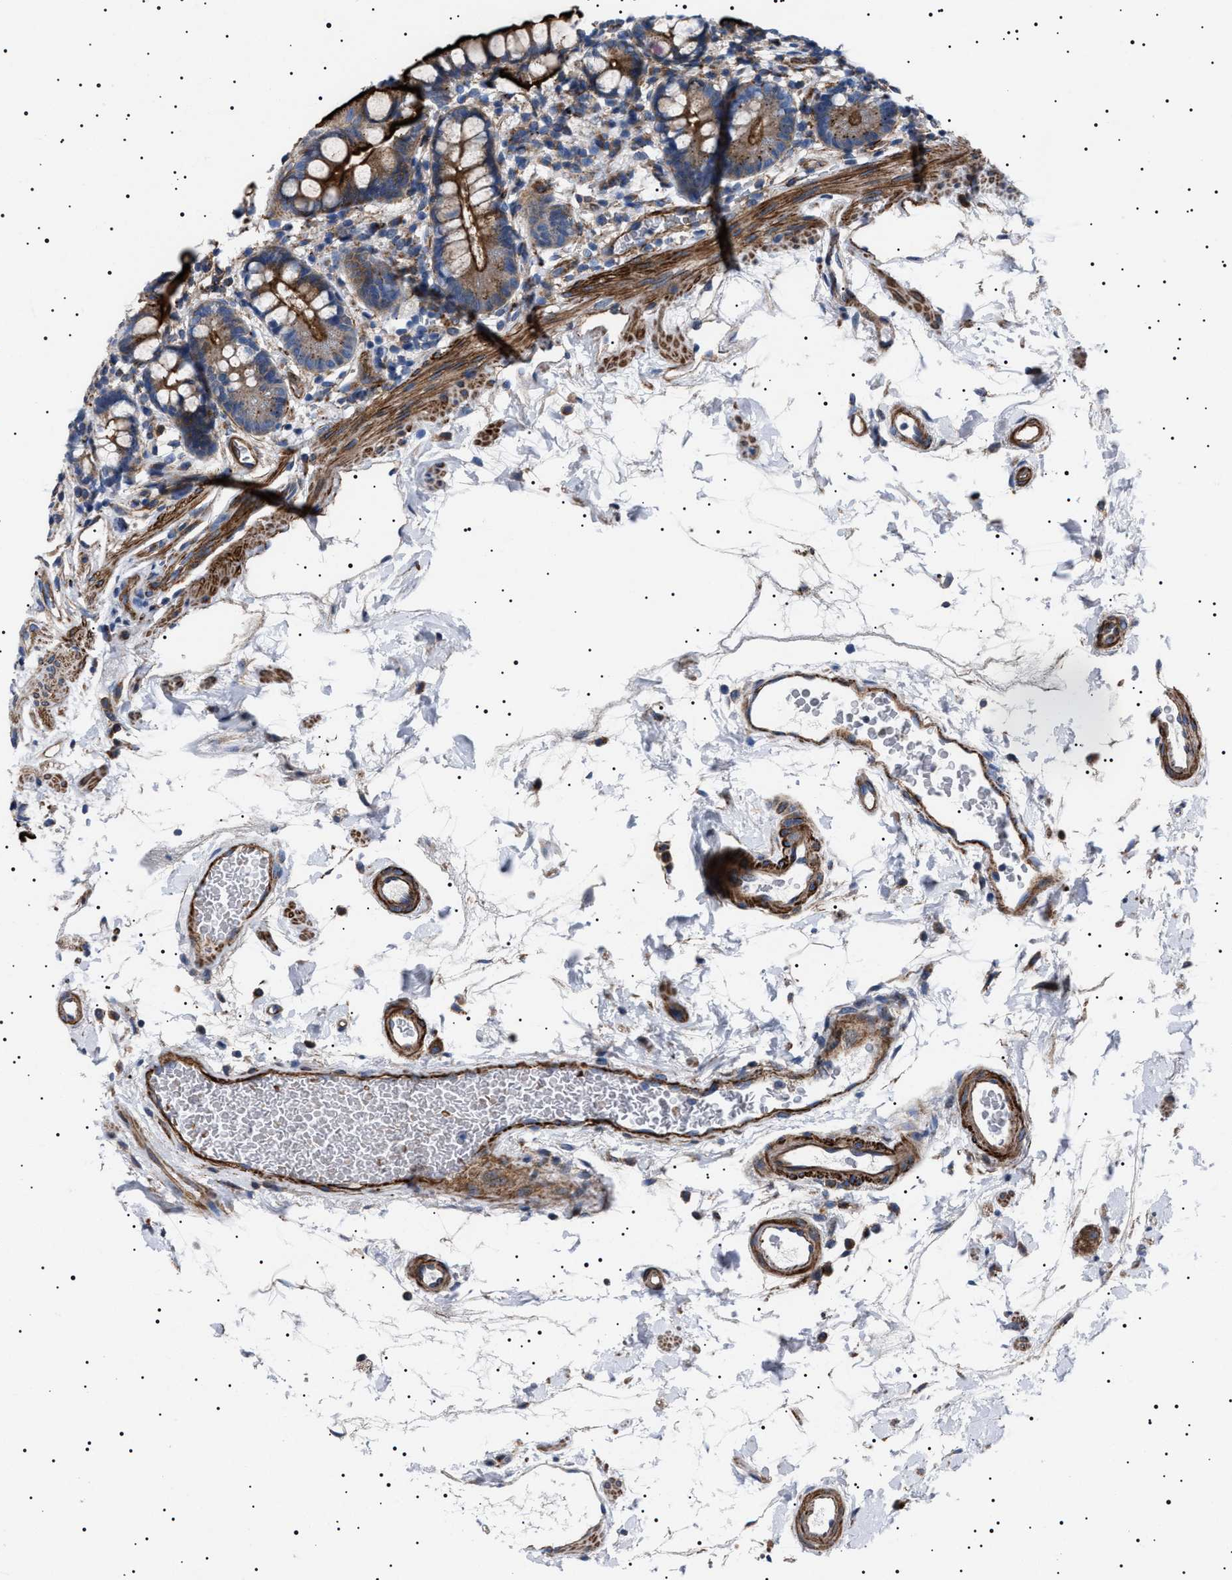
{"staining": {"intensity": "strong", "quantity": "25%-75%", "location": "cytoplasmic/membranous"}, "tissue": "small intestine", "cell_type": "Glandular cells", "image_type": "normal", "snomed": [{"axis": "morphology", "description": "Normal tissue, NOS"}, {"axis": "topography", "description": "Small intestine"}], "caption": "This histopathology image exhibits immunohistochemistry (IHC) staining of unremarkable small intestine, with high strong cytoplasmic/membranous positivity in approximately 25%-75% of glandular cells.", "gene": "NEU1", "patient": {"sex": "female", "age": 84}}